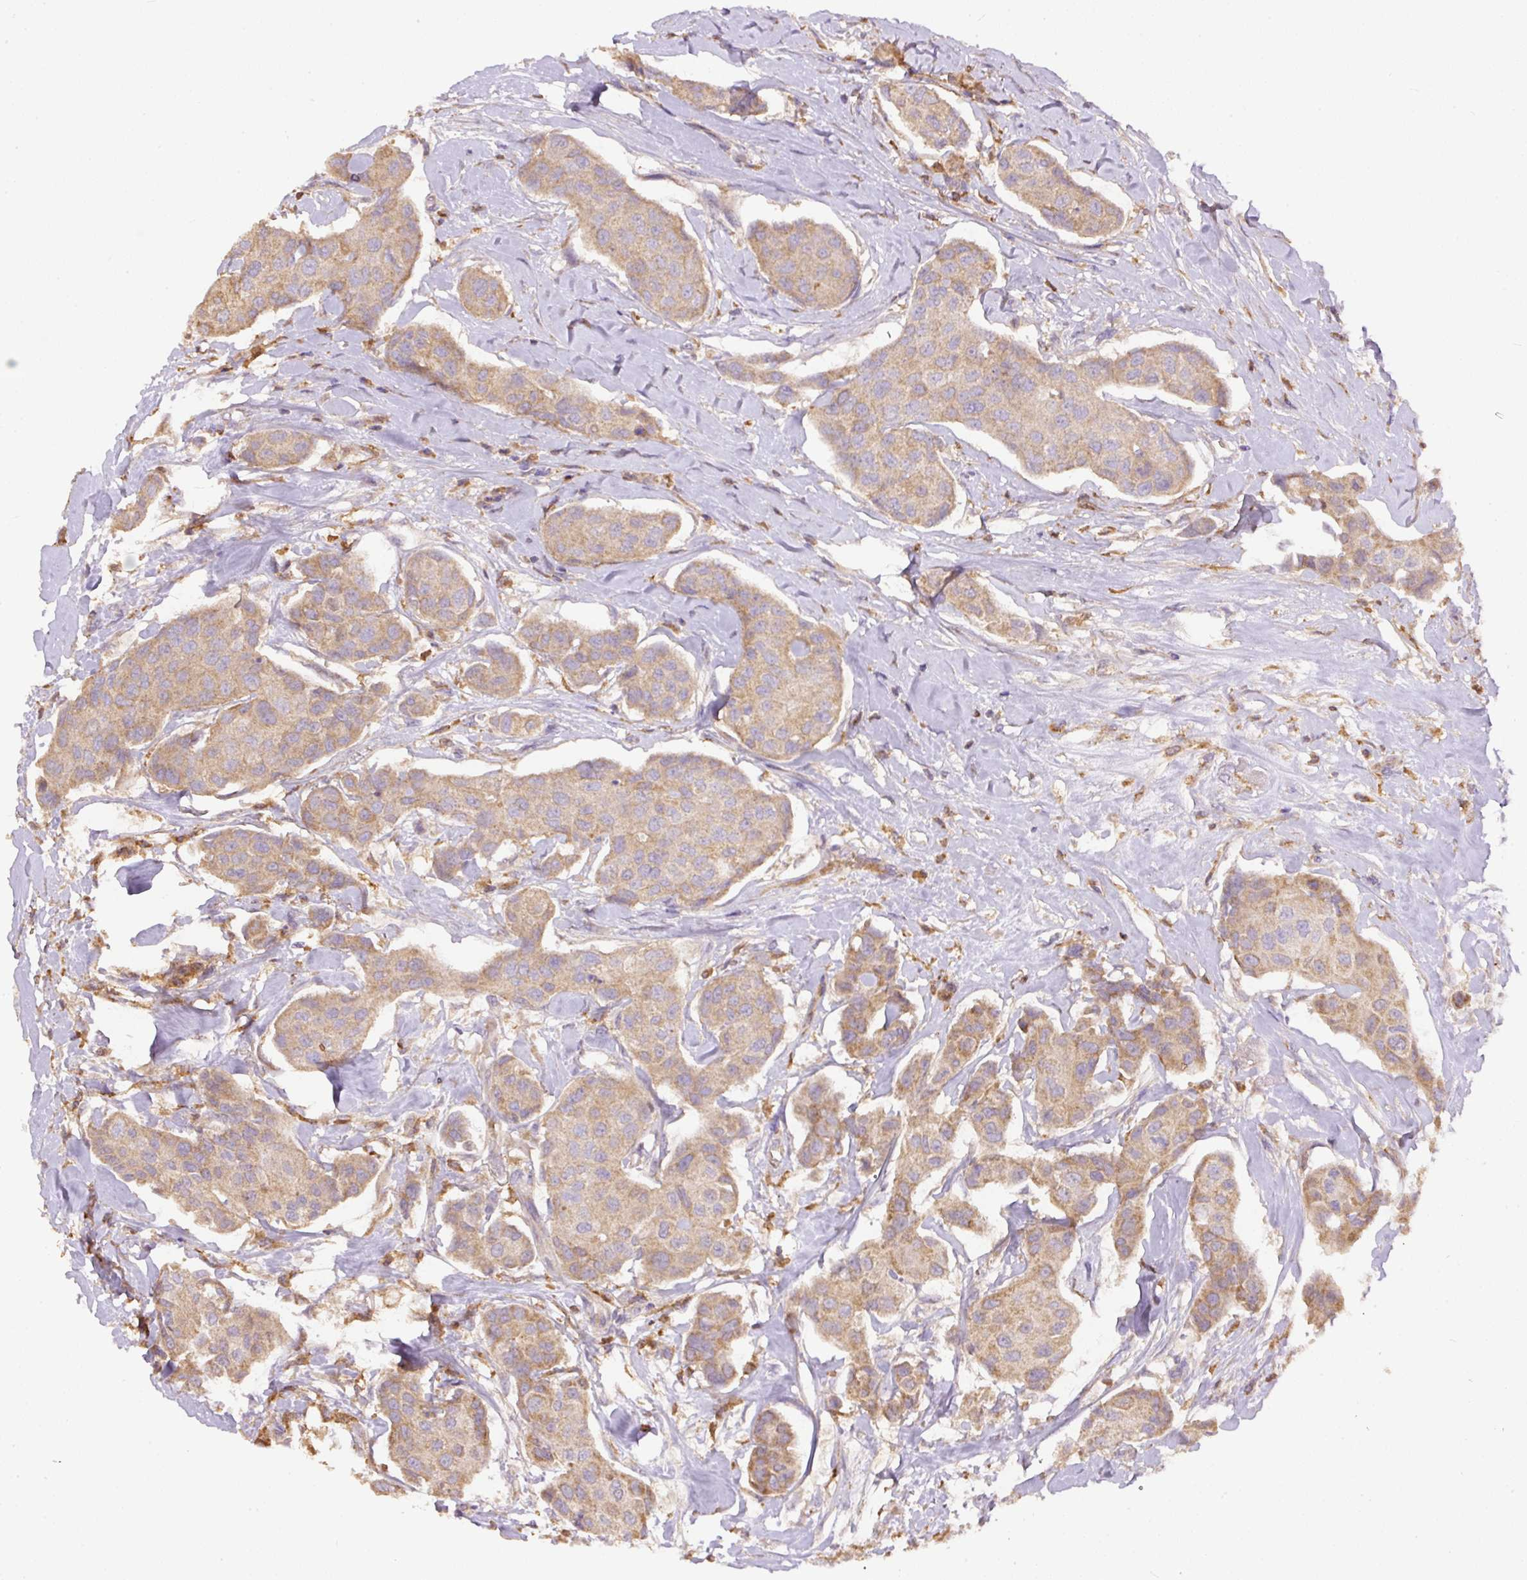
{"staining": {"intensity": "moderate", "quantity": ">75%", "location": "cytoplasmic/membranous"}, "tissue": "breast cancer", "cell_type": "Tumor cells", "image_type": "cancer", "snomed": [{"axis": "morphology", "description": "Duct carcinoma"}, {"axis": "topography", "description": "Breast"}, {"axis": "topography", "description": "Lymph node"}], "caption": "Immunohistochemistry photomicrograph of human breast invasive ductal carcinoma stained for a protein (brown), which shows medium levels of moderate cytoplasmic/membranous staining in approximately >75% of tumor cells.", "gene": "DAPK1", "patient": {"sex": "female", "age": 80}}